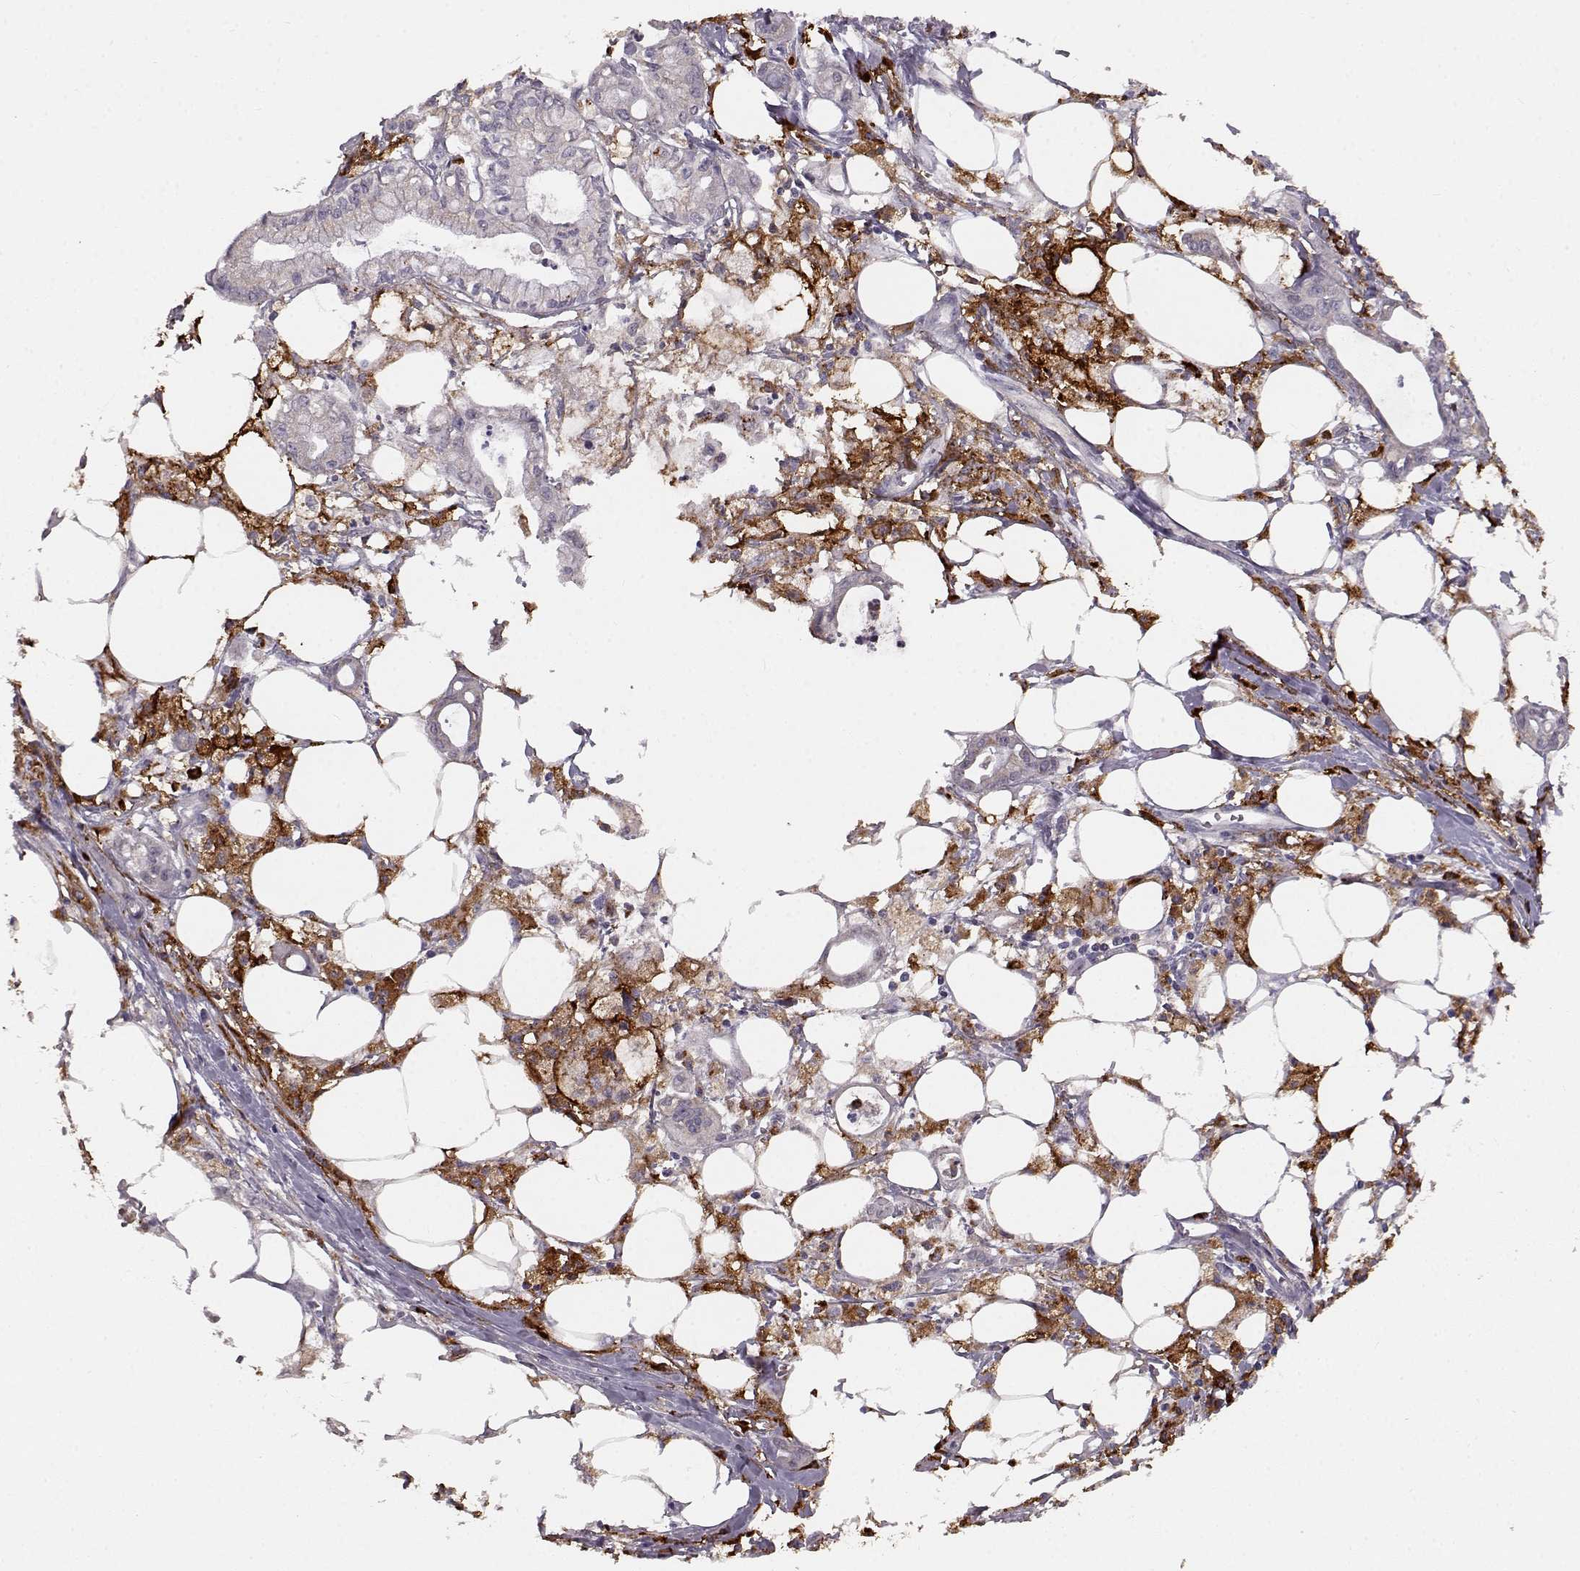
{"staining": {"intensity": "moderate", "quantity": "<25%", "location": "cytoplasmic/membranous"}, "tissue": "pancreatic cancer", "cell_type": "Tumor cells", "image_type": "cancer", "snomed": [{"axis": "morphology", "description": "Adenocarcinoma, NOS"}, {"axis": "topography", "description": "Pancreas"}], "caption": "Human adenocarcinoma (pancreatic) stained with a protein marker exhibits moderate staining in tumor cells.", "gene": "CCNF", "patient": {"sex": "male", "age": 71}}